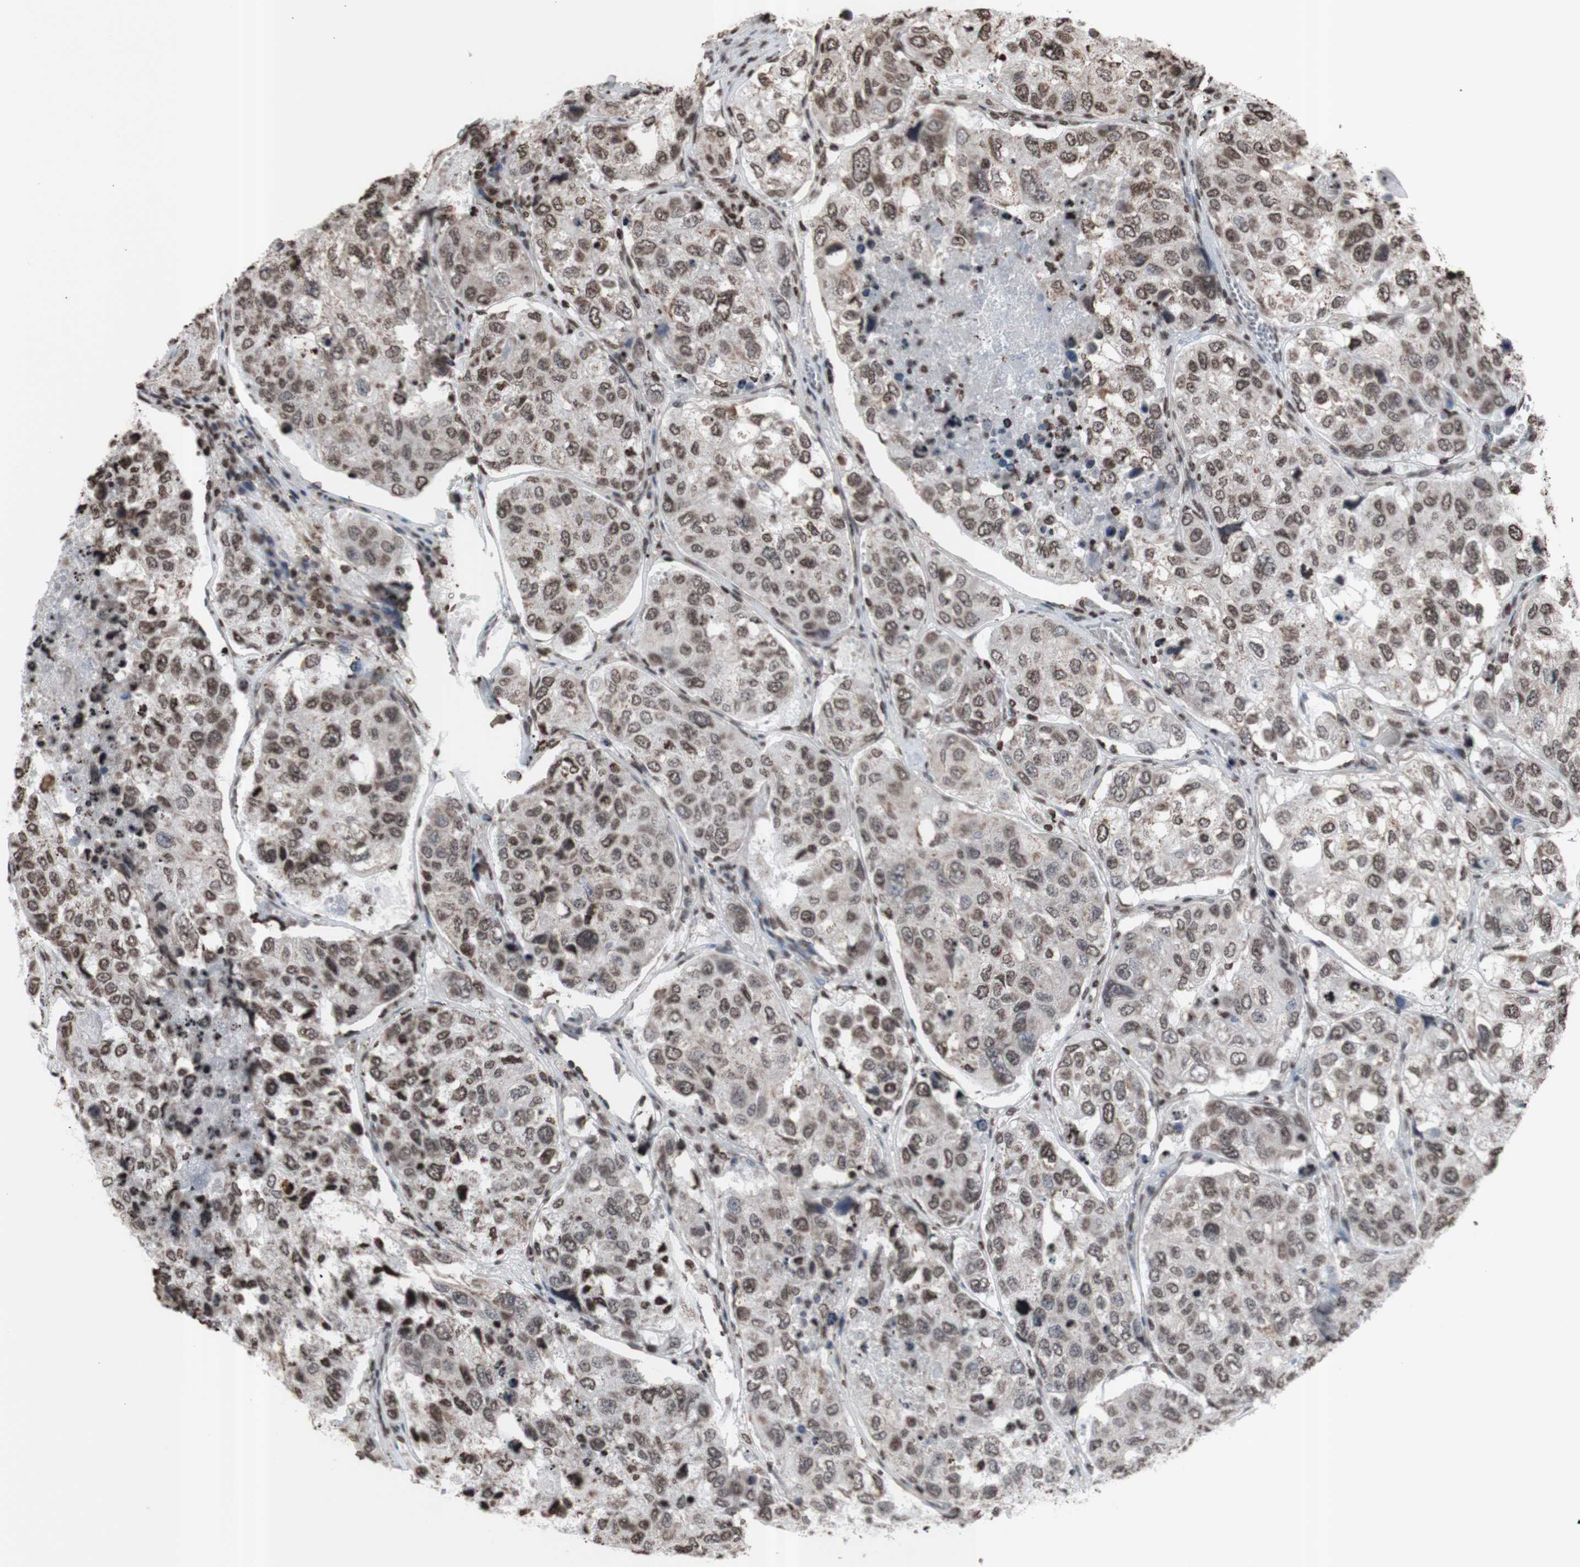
{"staining": {"intensity": "moderate", "quantity": ">75%", "location": "nuclear"}, "tissue": "urothelial cancer", "cell_type": "Tumor cells", "image_type": "cancer", "snomed": [{"axis": "morphology", "description": "Urothelial carcinoma, High grade"}, {"axis": "topography", "description": "Lymph node"}, {"axis": "topography", "description": "Urinary bladder"}], "caption": "Tumor cells reveal medium levels of moderate nuclear positivity in about >75% of cells in urothelial cancer.", "gene": "SNAI2", "patient": {"sex": "male", "age": 51}}